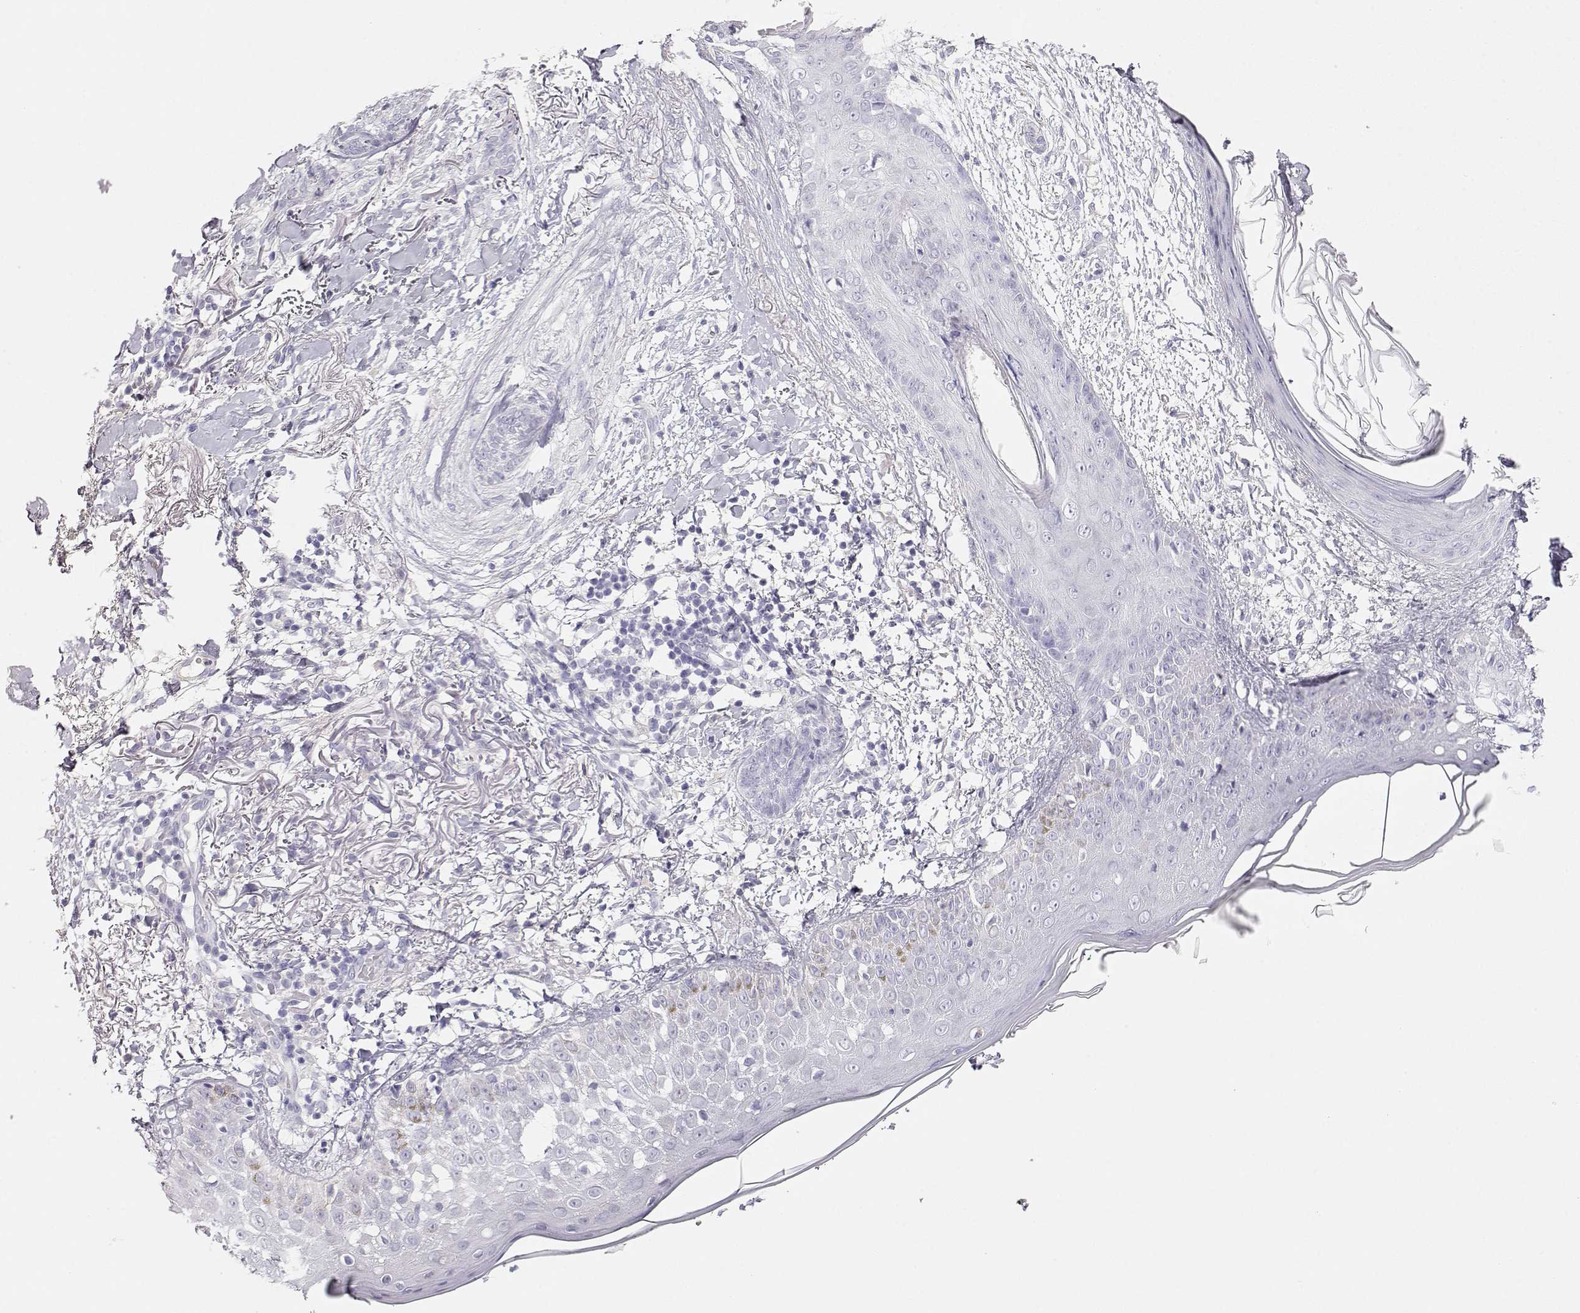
{"staining": {"intensity": "negative", "quantity": "none", "location": "none"}, "tissue": "skin cancer", "cell_type": "Tumor cells", "image_type": "cancer", "snomed": [{"axis": "morphology", "description": "Normal tissue, NOS"}, {"axis": "morphology", "description": "Basal cell carcinoma"}, {"axis": "topography", "description": "Skin"}], "caption": "The image displays no staining of tumor cells in skin basal cell carcinoma.", "gene": "GPR174", "patient": {"sex": "male", "age": 84}}